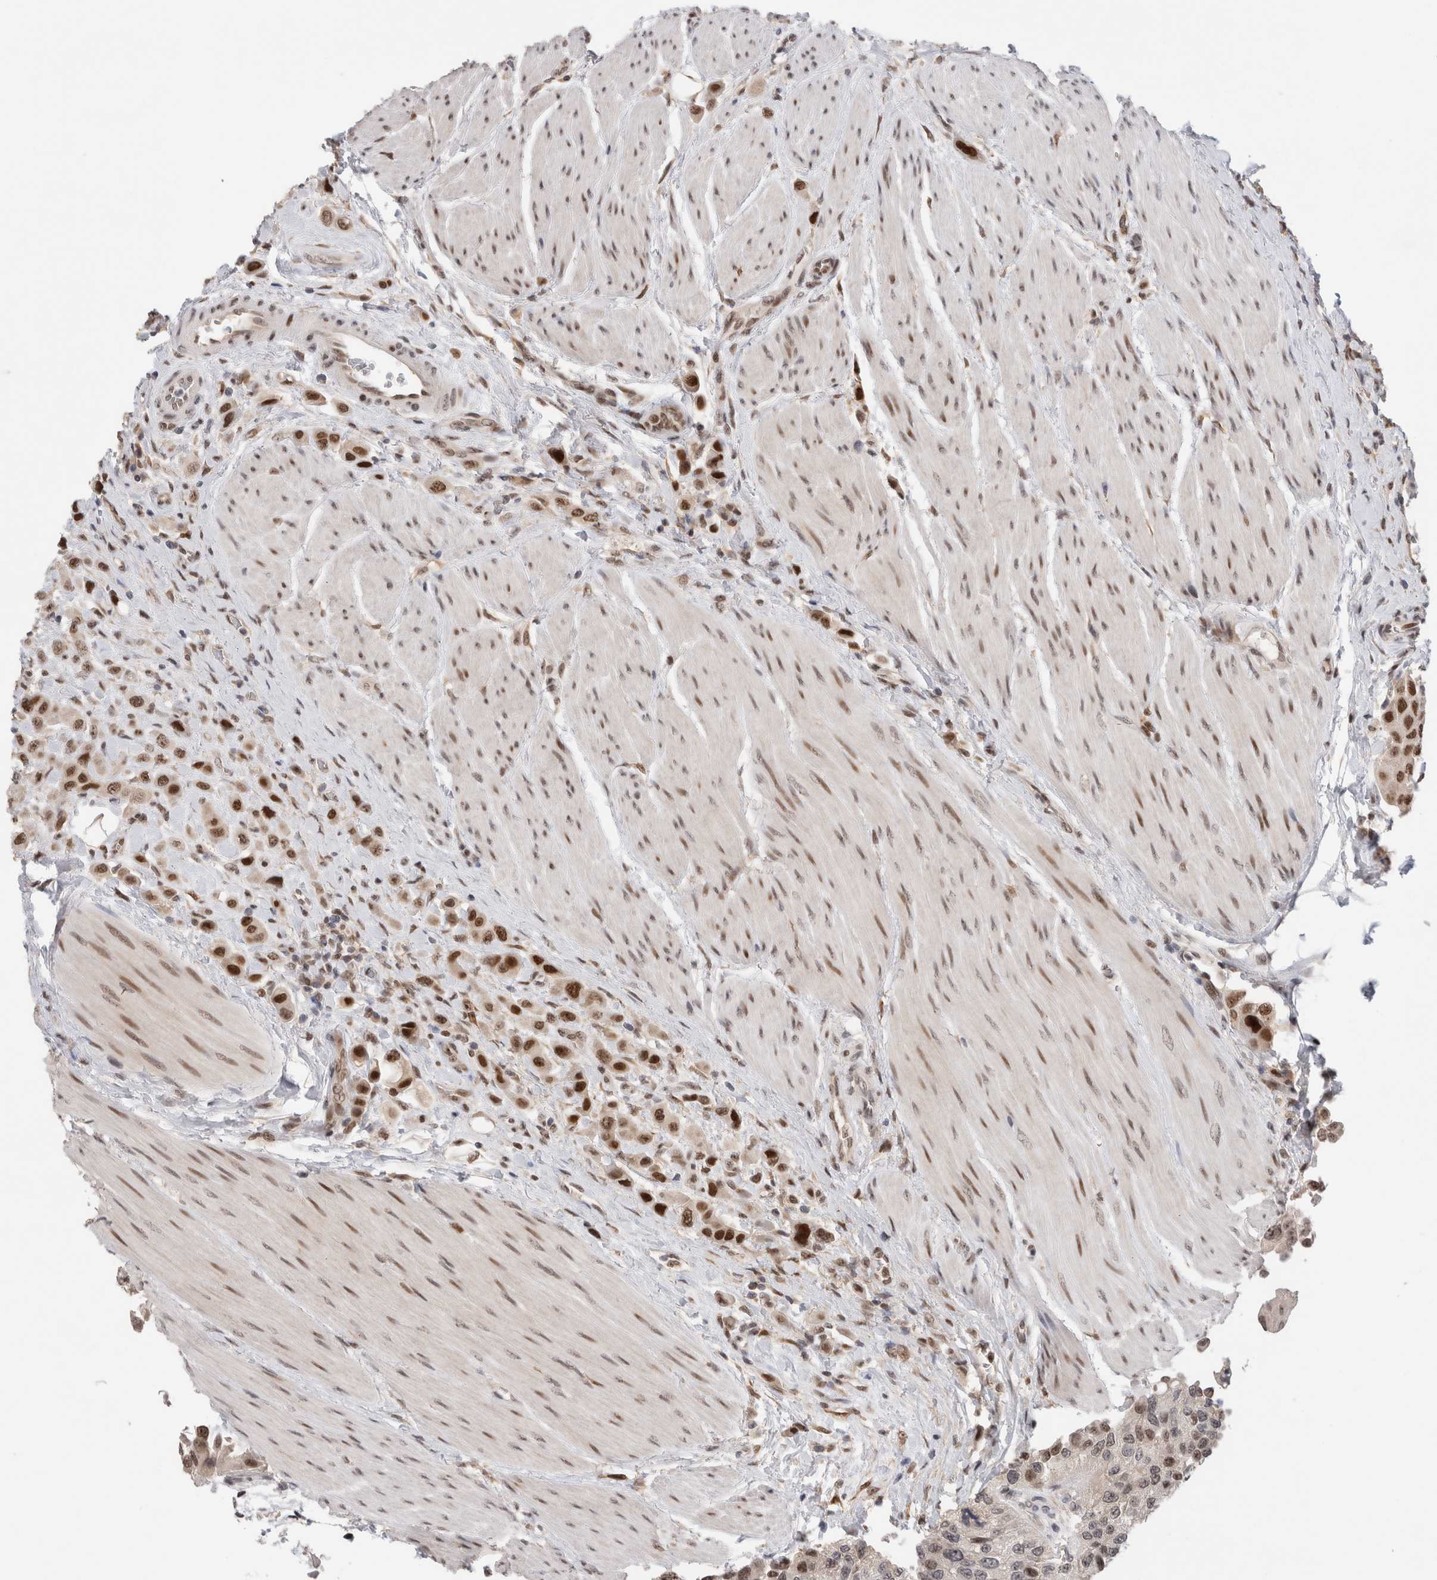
{"staining": {"intensity": "strong", "quantity": ">75%", "location": "nuclear"}, "tissue": "urothelial cancer", "cell_type": "Tumor cells", "image_type": "cancer", "snomed": [{"axis": "morphology", "description": "Urothelial carcinoma, High grade"}, {"axis": "topography", "description": "Urinary bladder"}], "caption": "An immunohistochemistry micrograph of tumor tissue is shown. Protein staining in brown labels strong nuclear positivity in high-grade urothelial carcinoma within tumor cells.", "gene": "ZNF521", "patient": {"sex": "male", "age": 50}}